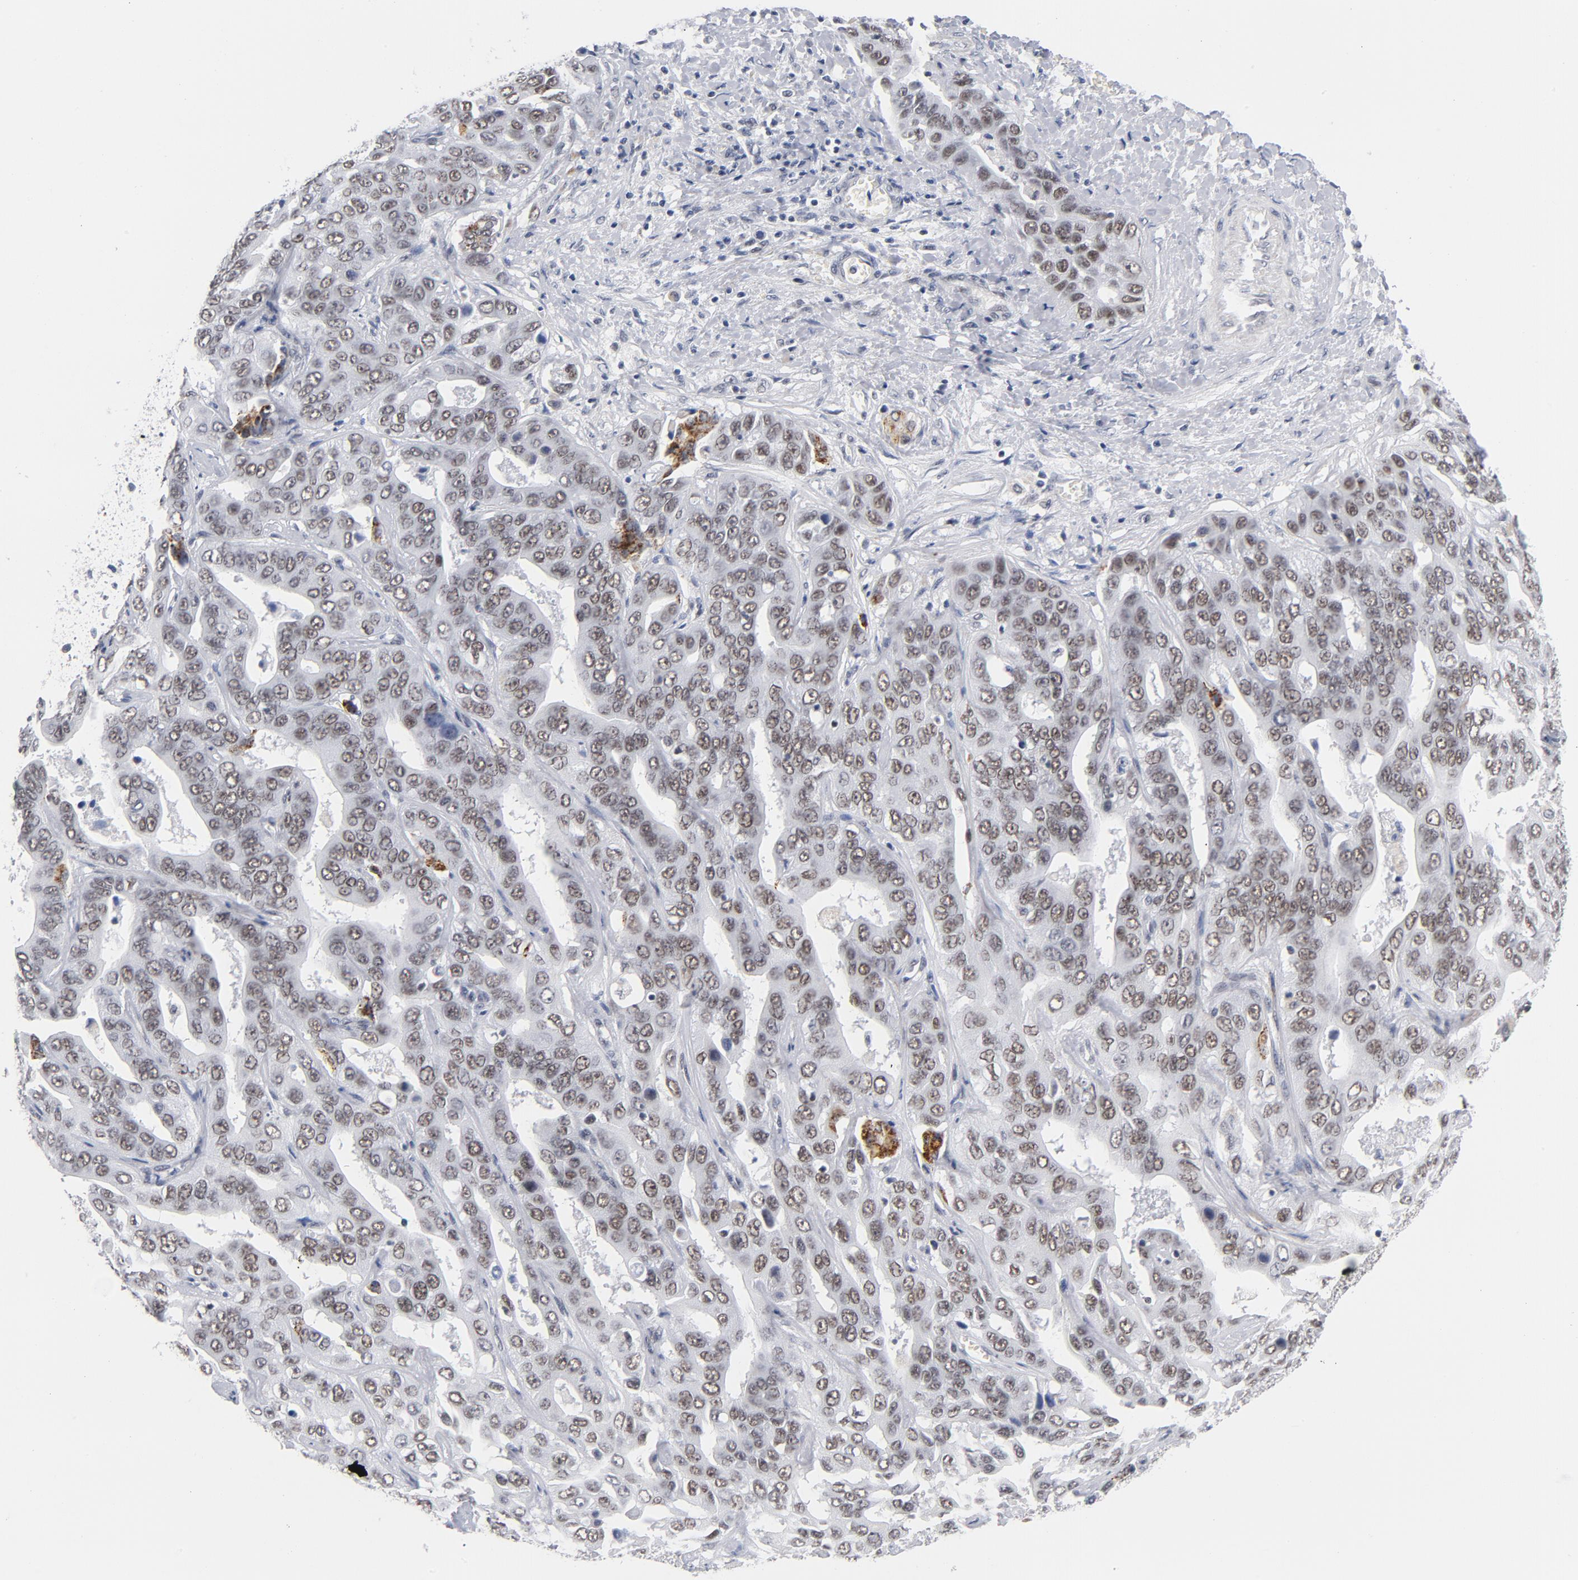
{"staining": {"intensity": "moderate", "quantity": "25%-75%", "location": "cytoplasmic/membranous,nuclear"}, "tissue": "liver cancer", "cell_type": "Tumor cells", "image_type": "cancer", "snomed": [{"axis": "morphology", "description": "Cholangiocarcinoma"}, {"axis": "topography", "description": "Liver"}], "caption": "High-power microscopy captured an immunohistochemistry image of liver cancer (cholangiocarcinoma), revealing moderate cytoplasmic/membranous and nuclear expression in about 25%-75% of tumor cells. The staining was performed using DAB to visualize the protein expression in brown, while the nuclei were stained in blue with hematoxylin (Magnification: 20x).", "gene": "BAP1", "patient": {"sex": "female", "age": 52}}